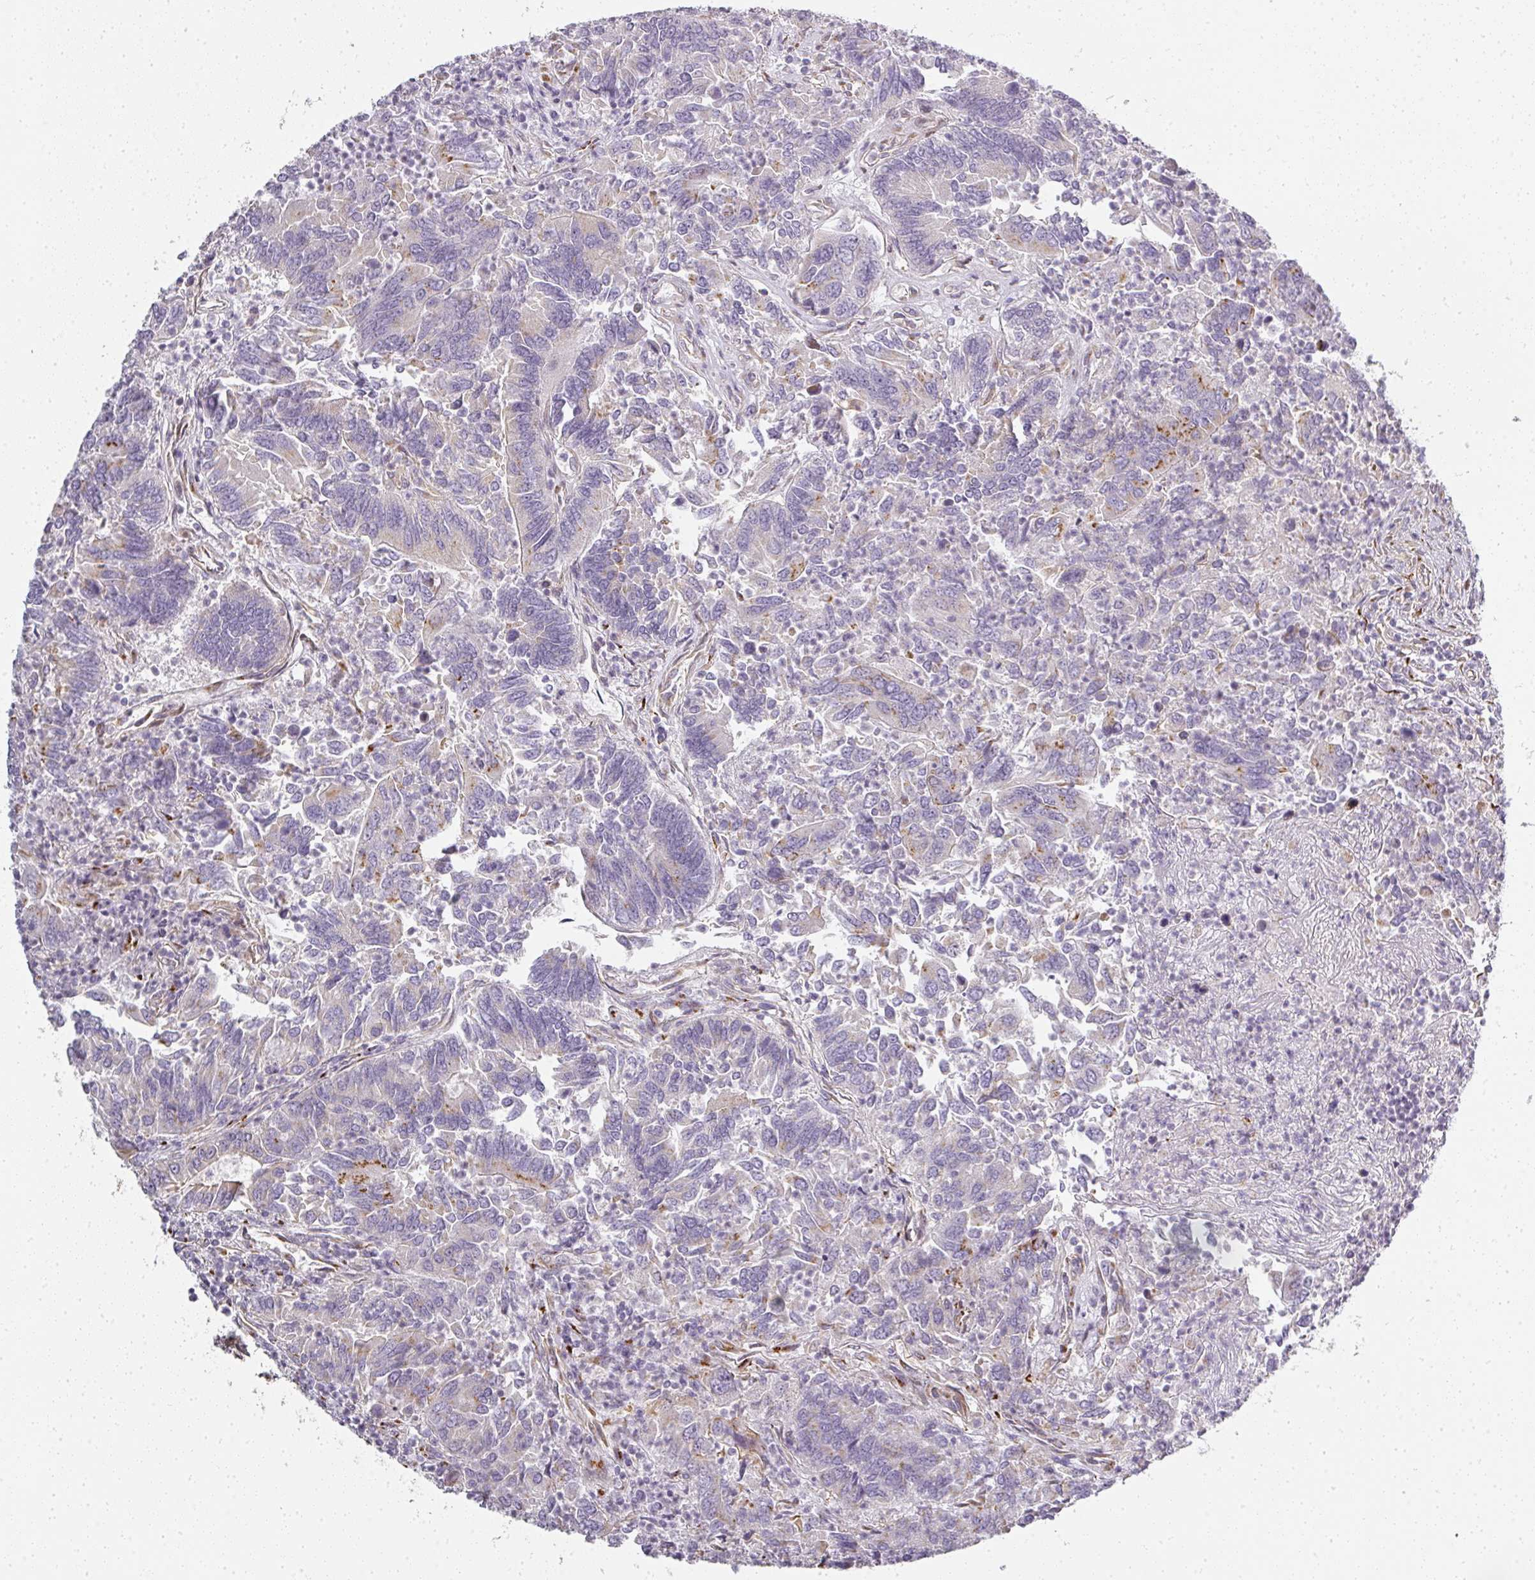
{"staining": {"intensity": "moderate", "quantity": "<25%", "location": "cytoplasmic/membranous"}, "tissue": "colorectal cancer", "cell_type": "Tumor cells", "image_type": "cancer", "snomed": [{"axis": "morphology", "description": "Adenocarcinoma, NOS"}, {"axis": "topography", "description": "Colon"}], "caption": "Immunohistochemical staining of colorectal cancer (adenocarcinoma) shows moderate cytoplasmic/membranous protein staining in about <25% of tumor cells. (IHC, brightfield microscopy, high magnification).", "gene": "ATP8B2", "patient": {"sex": "female", "age": 67}}